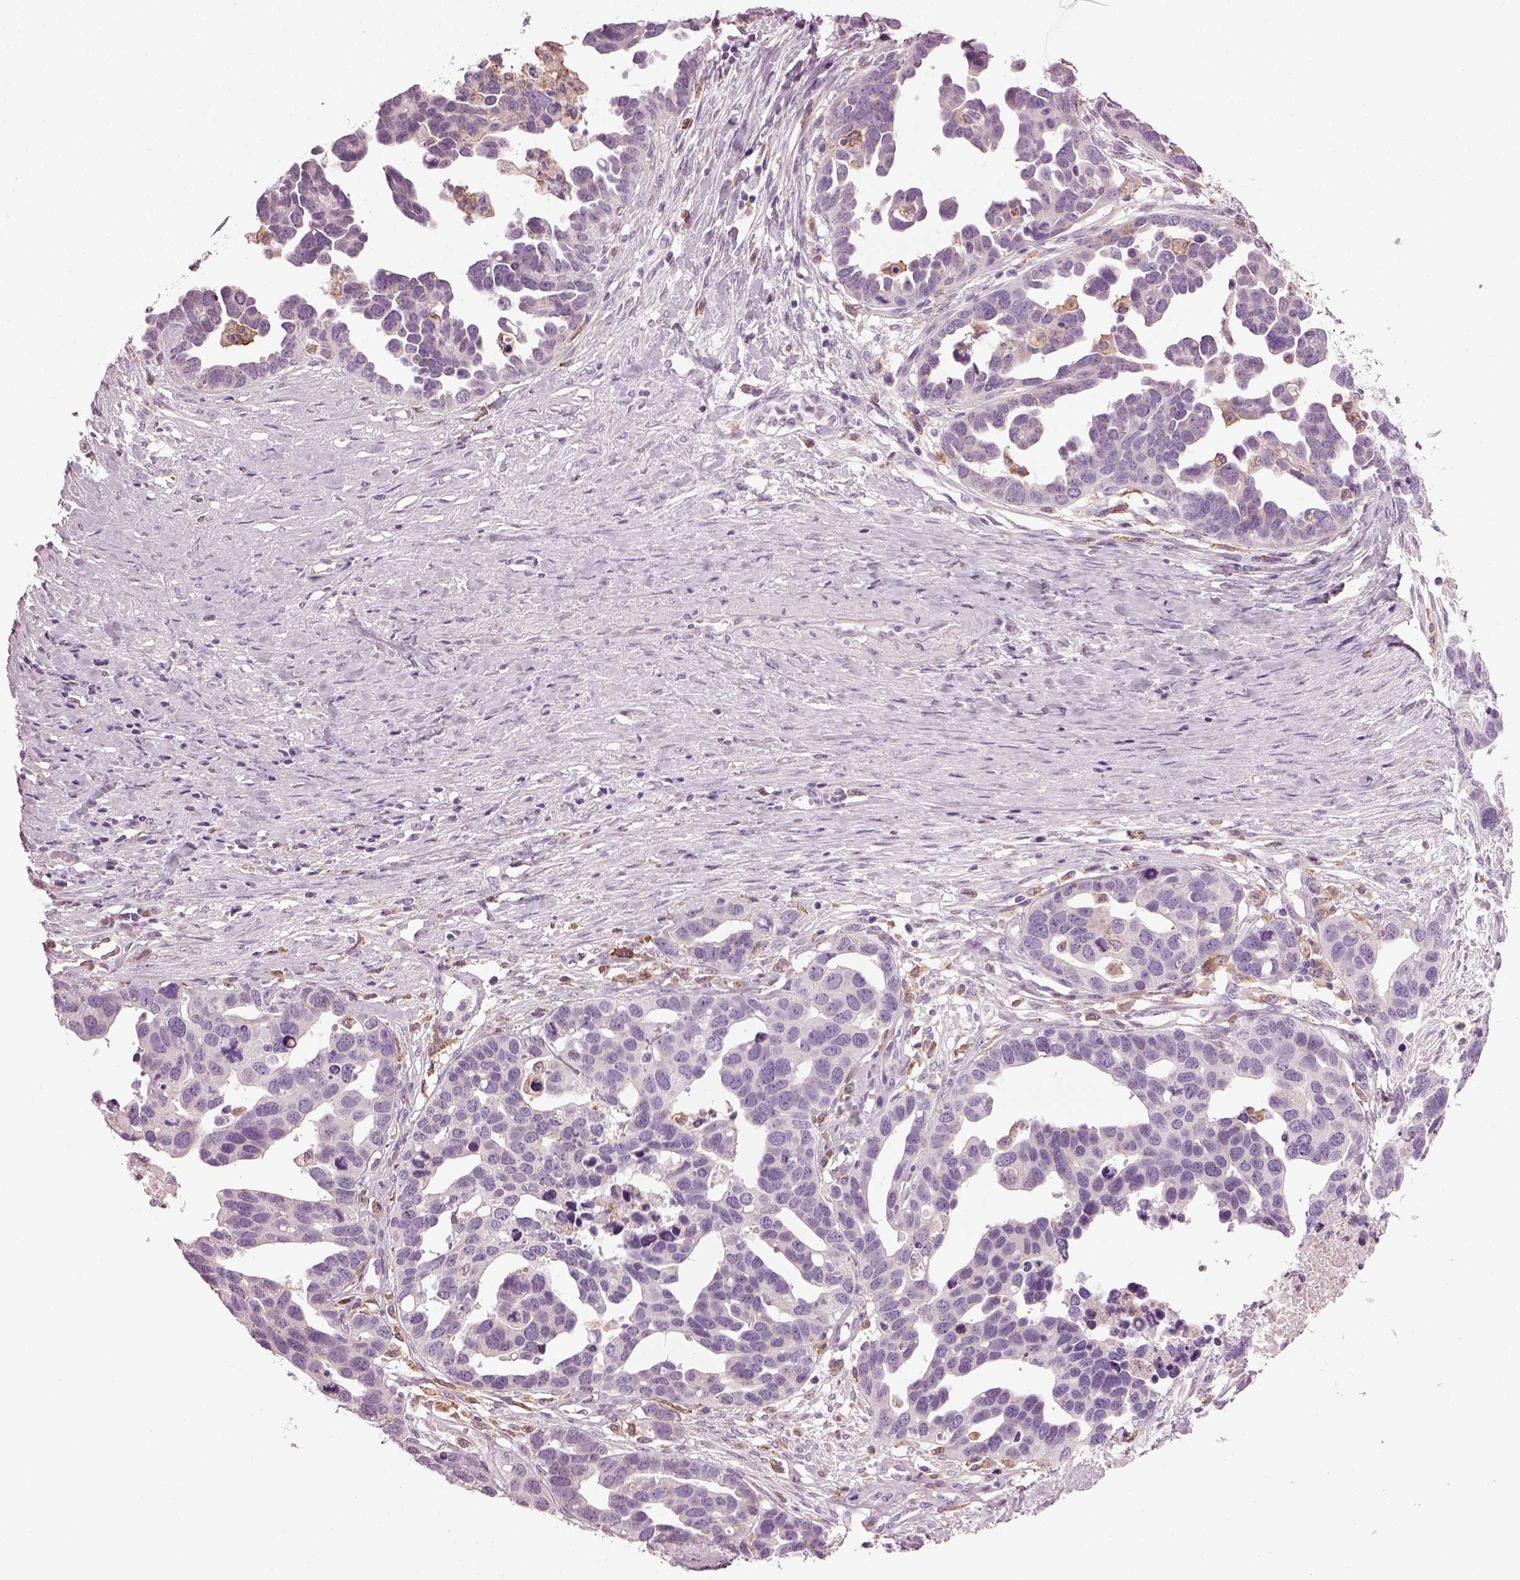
{"staining": {"intensity": "negative", "quantity": "none", "location": "none"}, "tissue": "ovarian cancer", "cell_type": "Tumor cells", "image_type": "cancer", "snomed": [{"axis": "morphology", "description": "Cystadenocarcinoma, serous, NOS"}, {"axis": "topography", "description": "Ovary"}], "caption": "A micrograph of human ovarian serous cystadenocarcinoma is negative for staining in tumor cells.", "gene": "TMEM231", "patient": {"sex": "female", "age": 54}}